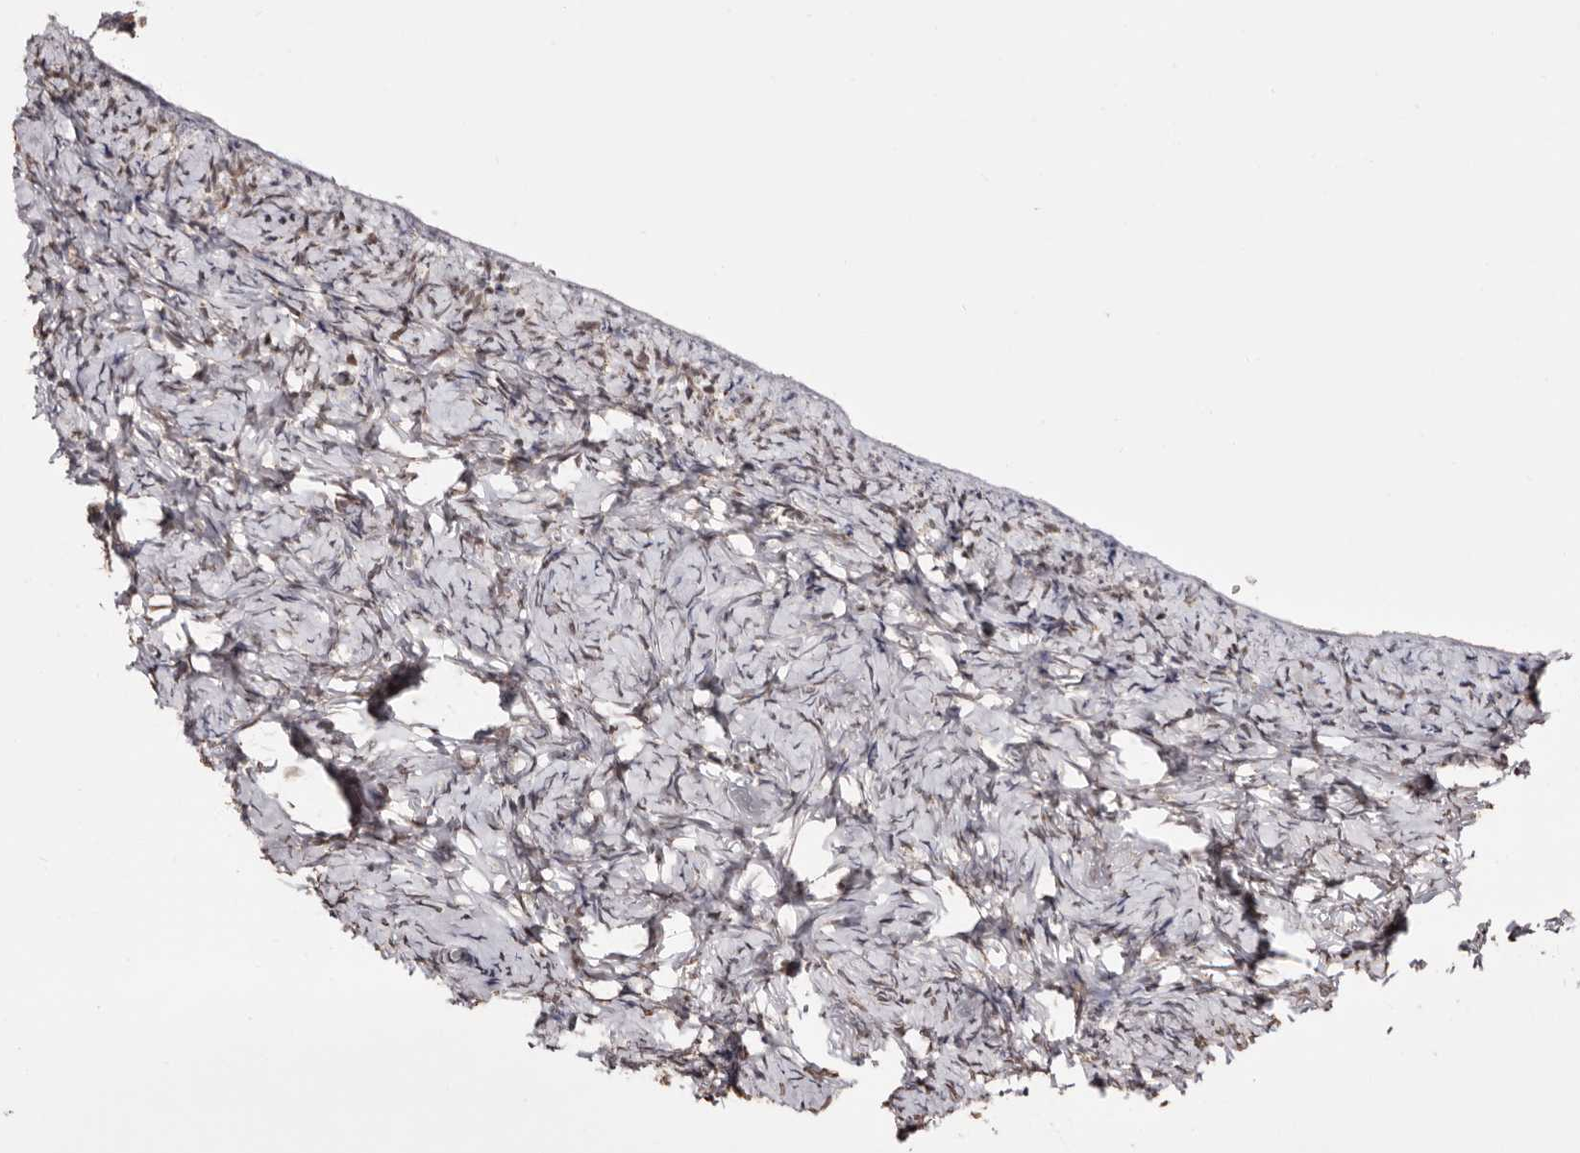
{"staining": {"intensity": "negative", "quantity": "none", "location": "none"}, "tissue": "ovary", "cell_type": "Ovarian stroma cells", "image_type": "normal", "snomed": [{"axis": "morphology", "description": "Normal tissue, NOS"}, {"axis": "topography", "description": "Ovary"}], "caption": "IHC photomicrograph of benign ovary stained for a protein (brown), which shows no staining in ovarian stroma cells.", "gene": "CCDC190", "patient": {"sex": "female", "age": 27}}